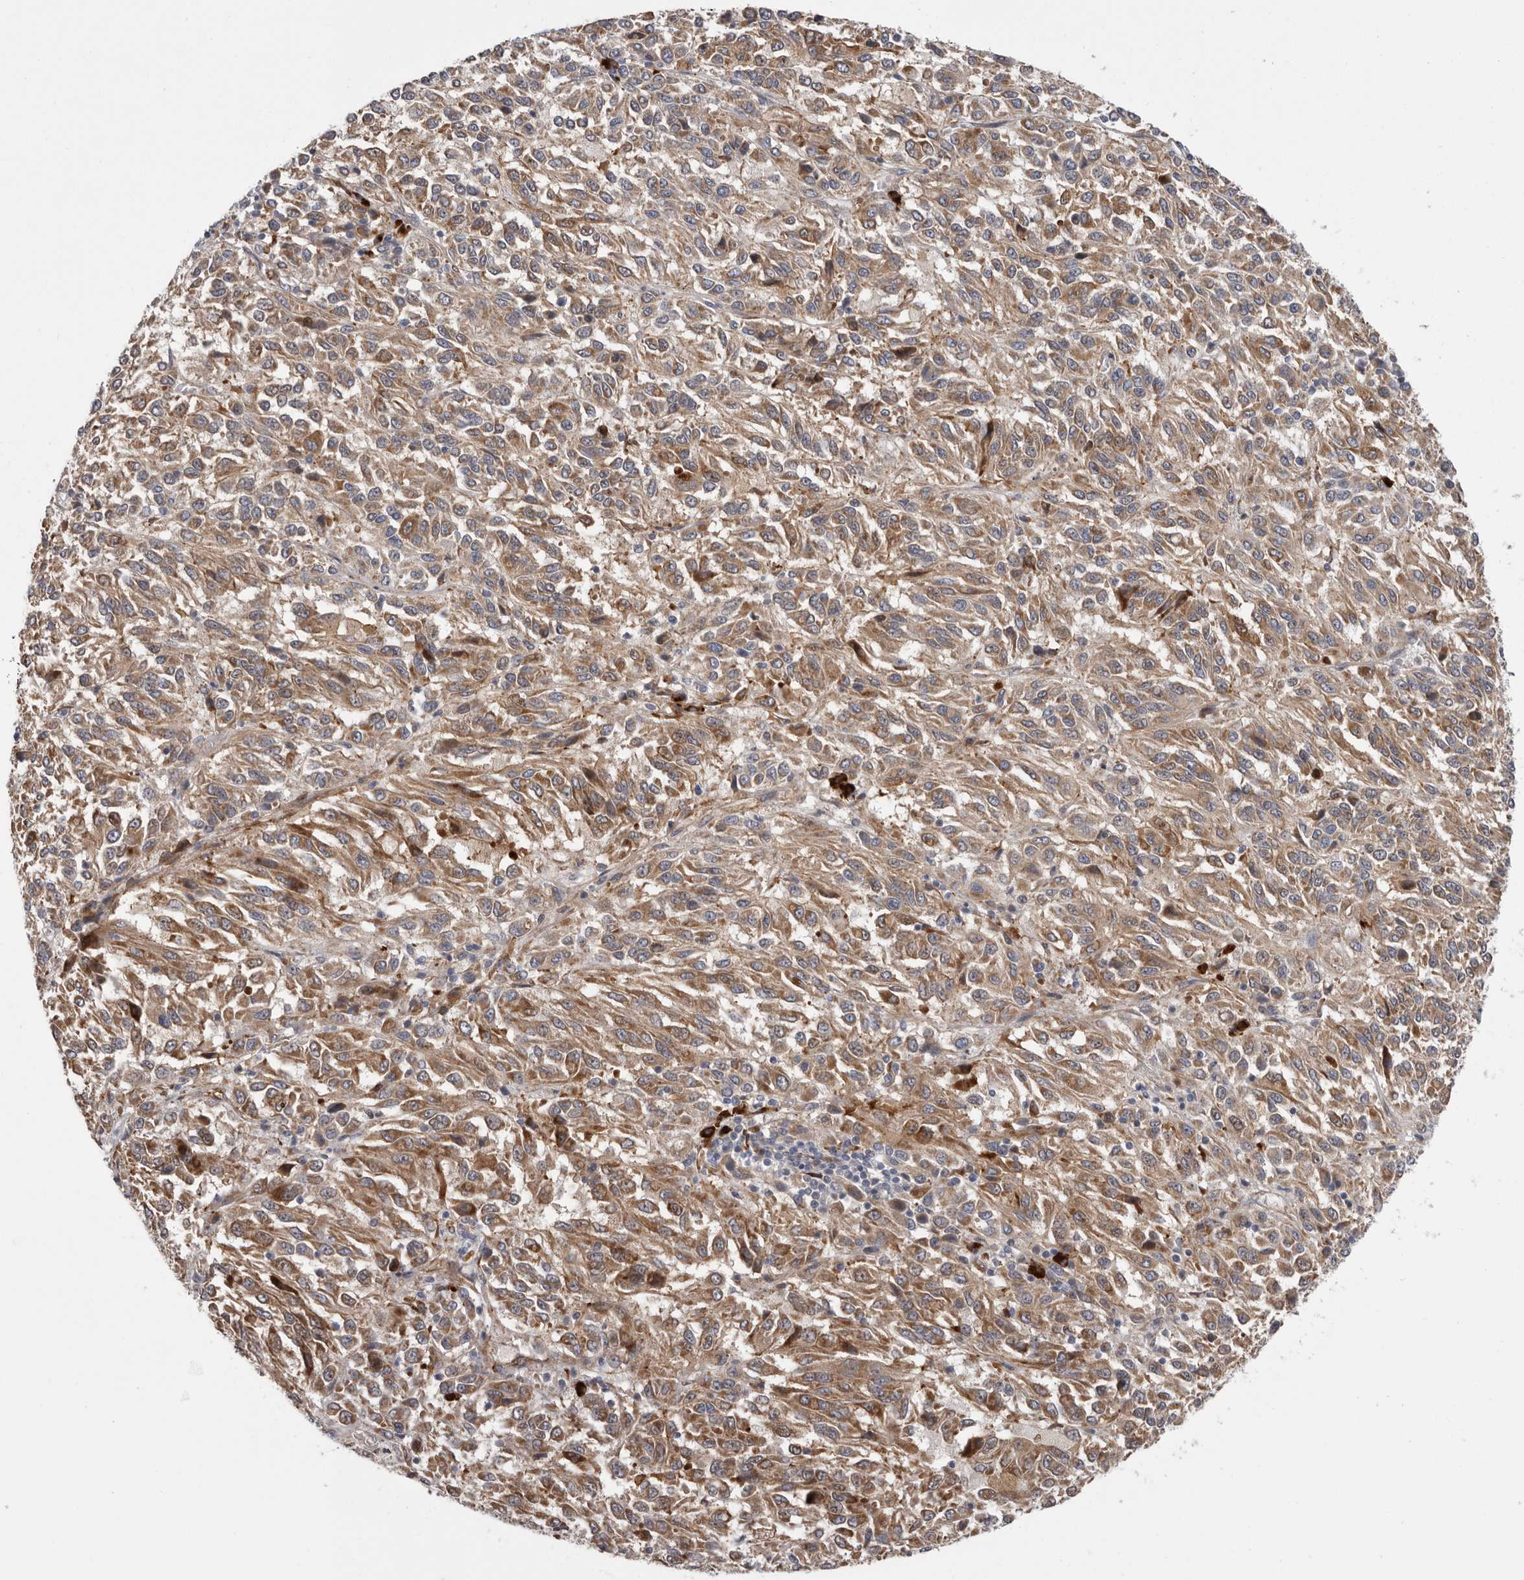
{"staining": {"intensity": "moderate", "quantity": ">75%", "location": "cytoplasmic/membranous"}, "tissue": "melanoma", "cell_type": "Tumor cells", "image_type": "cancer", "snomed": [{"axis": "morphology", "description": "Malignant melanoma, Metastatic site"}, {"axis": "topography", "description": "Lung"}], "caption": "The immunohistochemical stain highlights moderate cytoplasmic/membranous positivity in tumor cells of malignant melanoma (metastatic site) tissue.", "gene": "ATXN3L", "patient": {"sex": "male", "age": 64}}